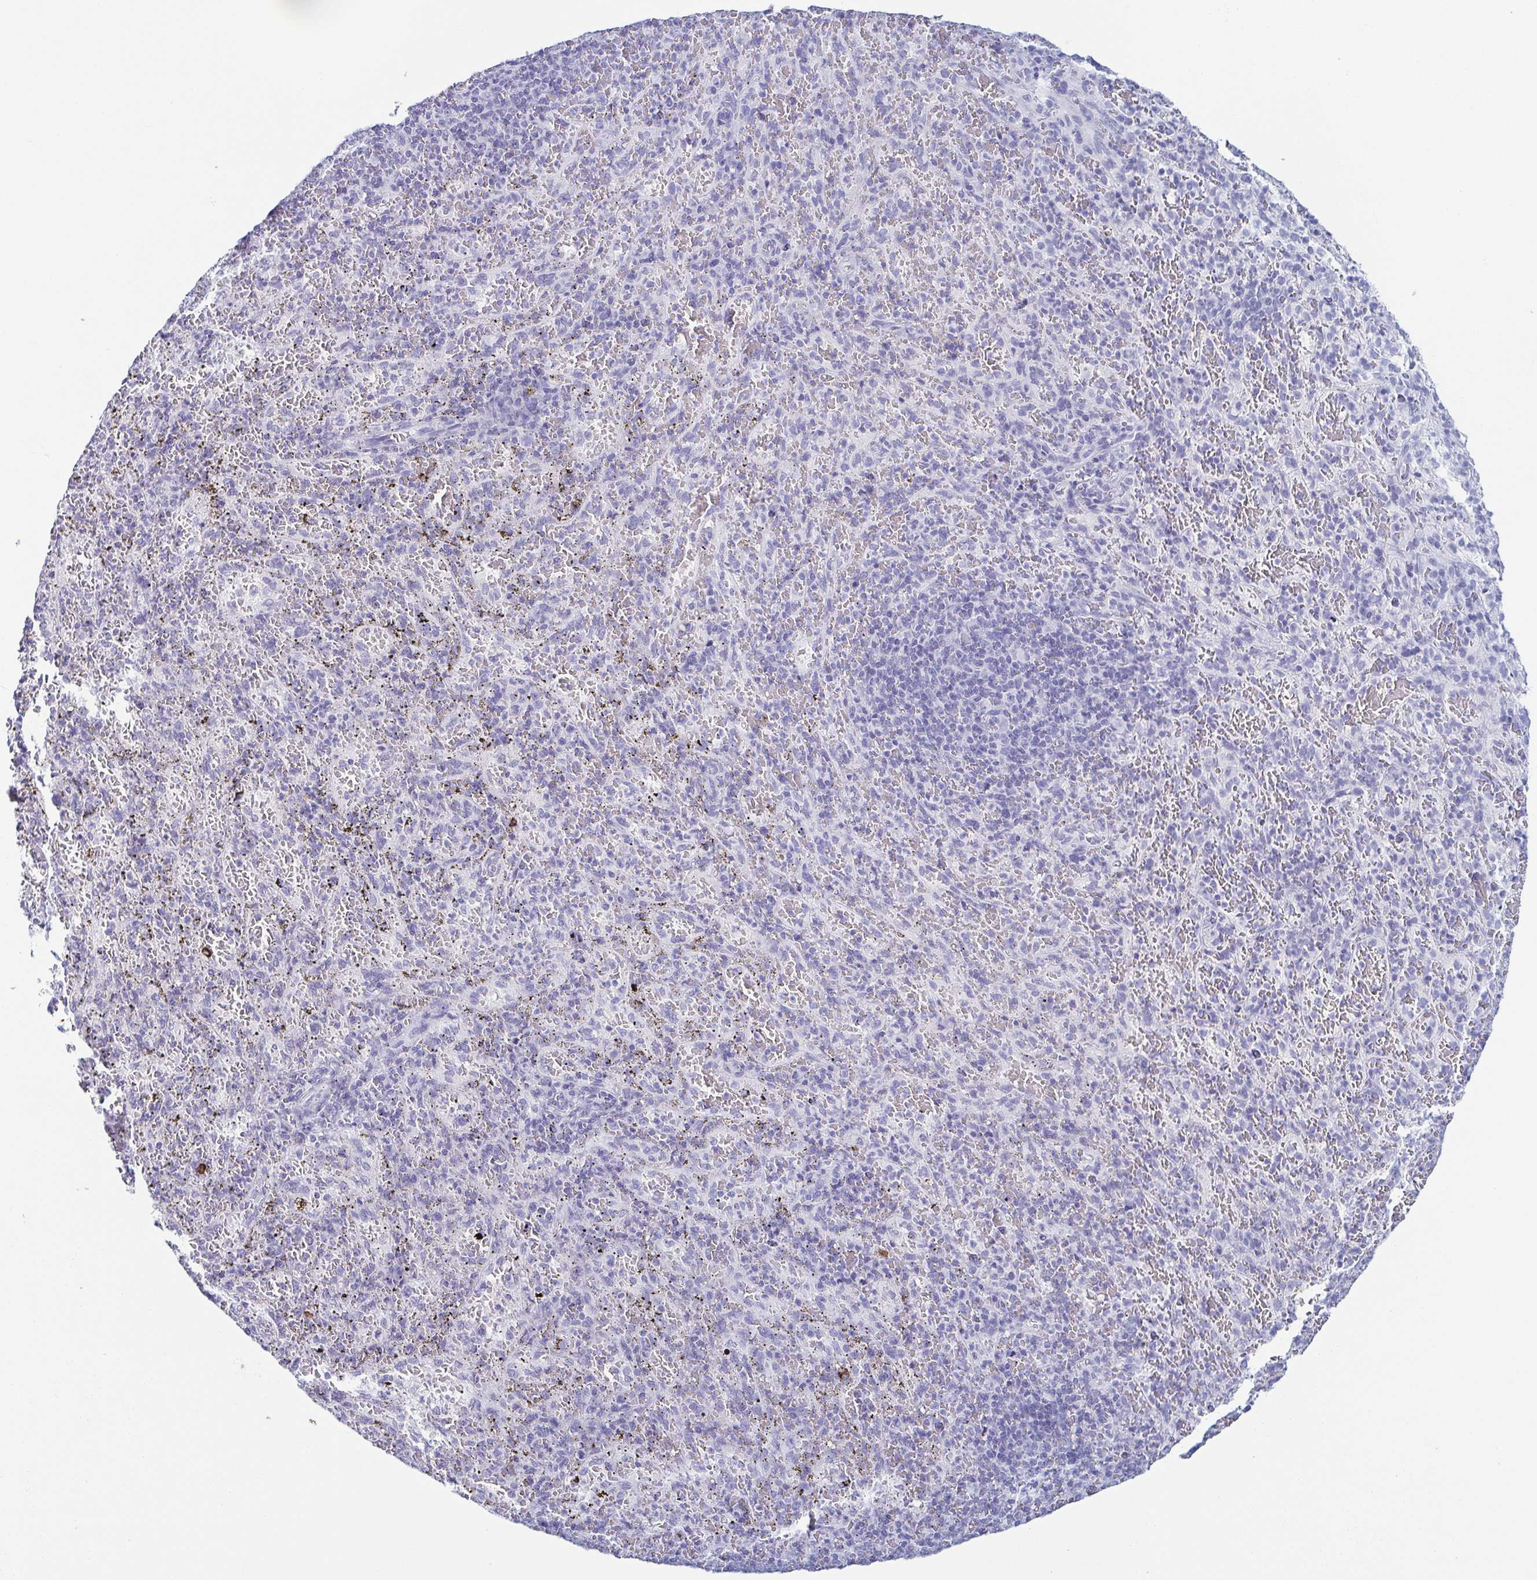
{"staining": {"intensity": "negative", "quantity": "none", "location": "none"}, "tissue": "spleen", "cell_type": "Cells in red pulp", "image_type": "normal", "snomed": [{"axis": "morphology", "description": "Normal tissue, NOS"}, {"axis": "topography", "description": "Spleen"}], "caption": "A micrograph of spleen stained for a protein exhibits no brown staining in cells in red pulp. (DAB (3,3'-diaminobenzidine) immunohistochemistry (IHC), high magnification).", "gene": "ZG16B", "patient": {"sex": "male", "age": 57}}